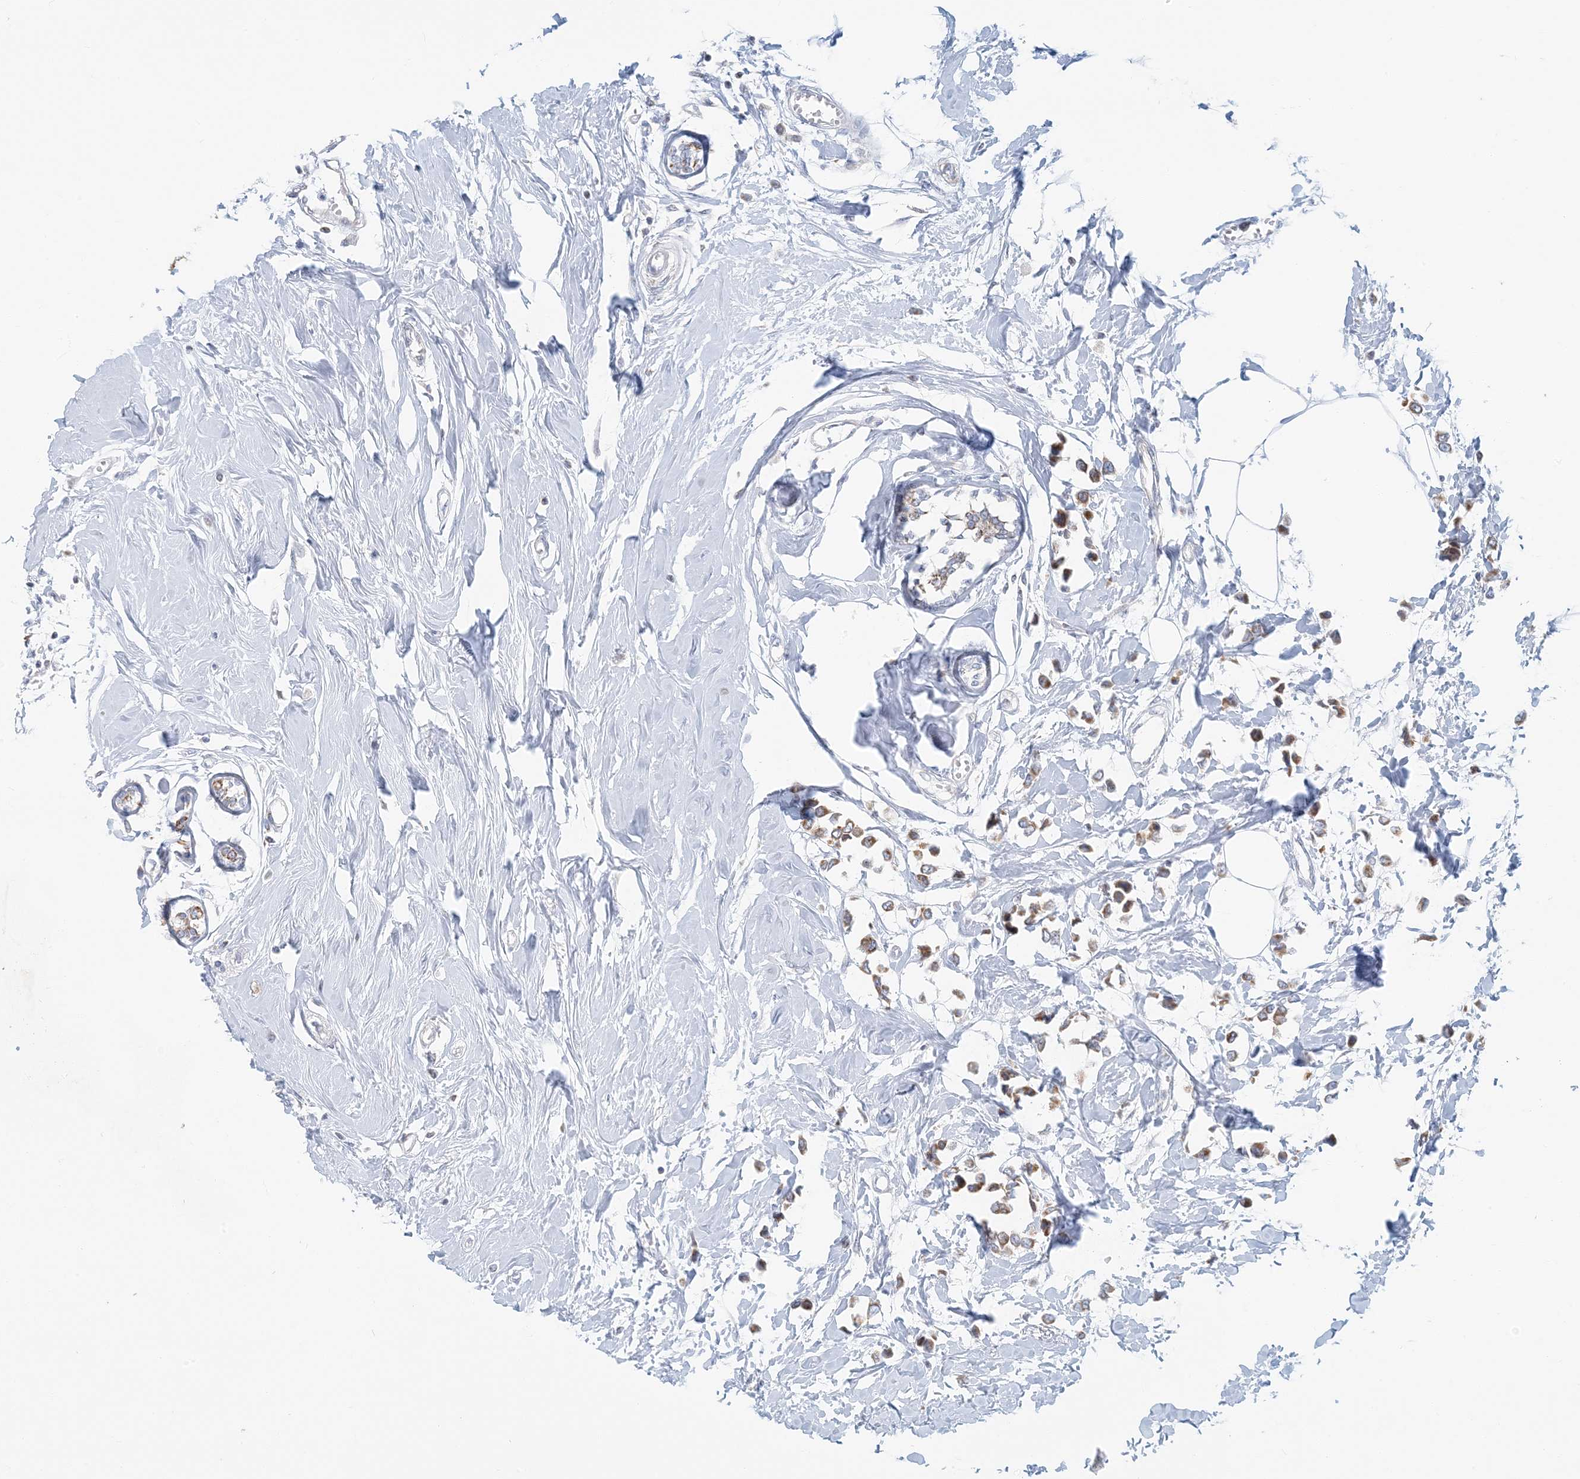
{"staining": {"intensity": "moderate", "quantity": ">75%", "location": "cytoplasmic/membranous"}, "tissue": "breast cancer", "cell_type": "Tumor cells", "image_type": "cancer", "snomed": [{"axis": "morphology", "description": "Lobular carcinoma"}, {"axis": "topography", "description": "Breast"}], "caption": "Moderate cytoplasmic/membranous expression for a protein is appreciated in approximately >75% of tumor cells of lobular carcinoma (breast) using immunohistochemistry.", "gene": "BDH1", "patient": {"sex": "female", "age": 51}}